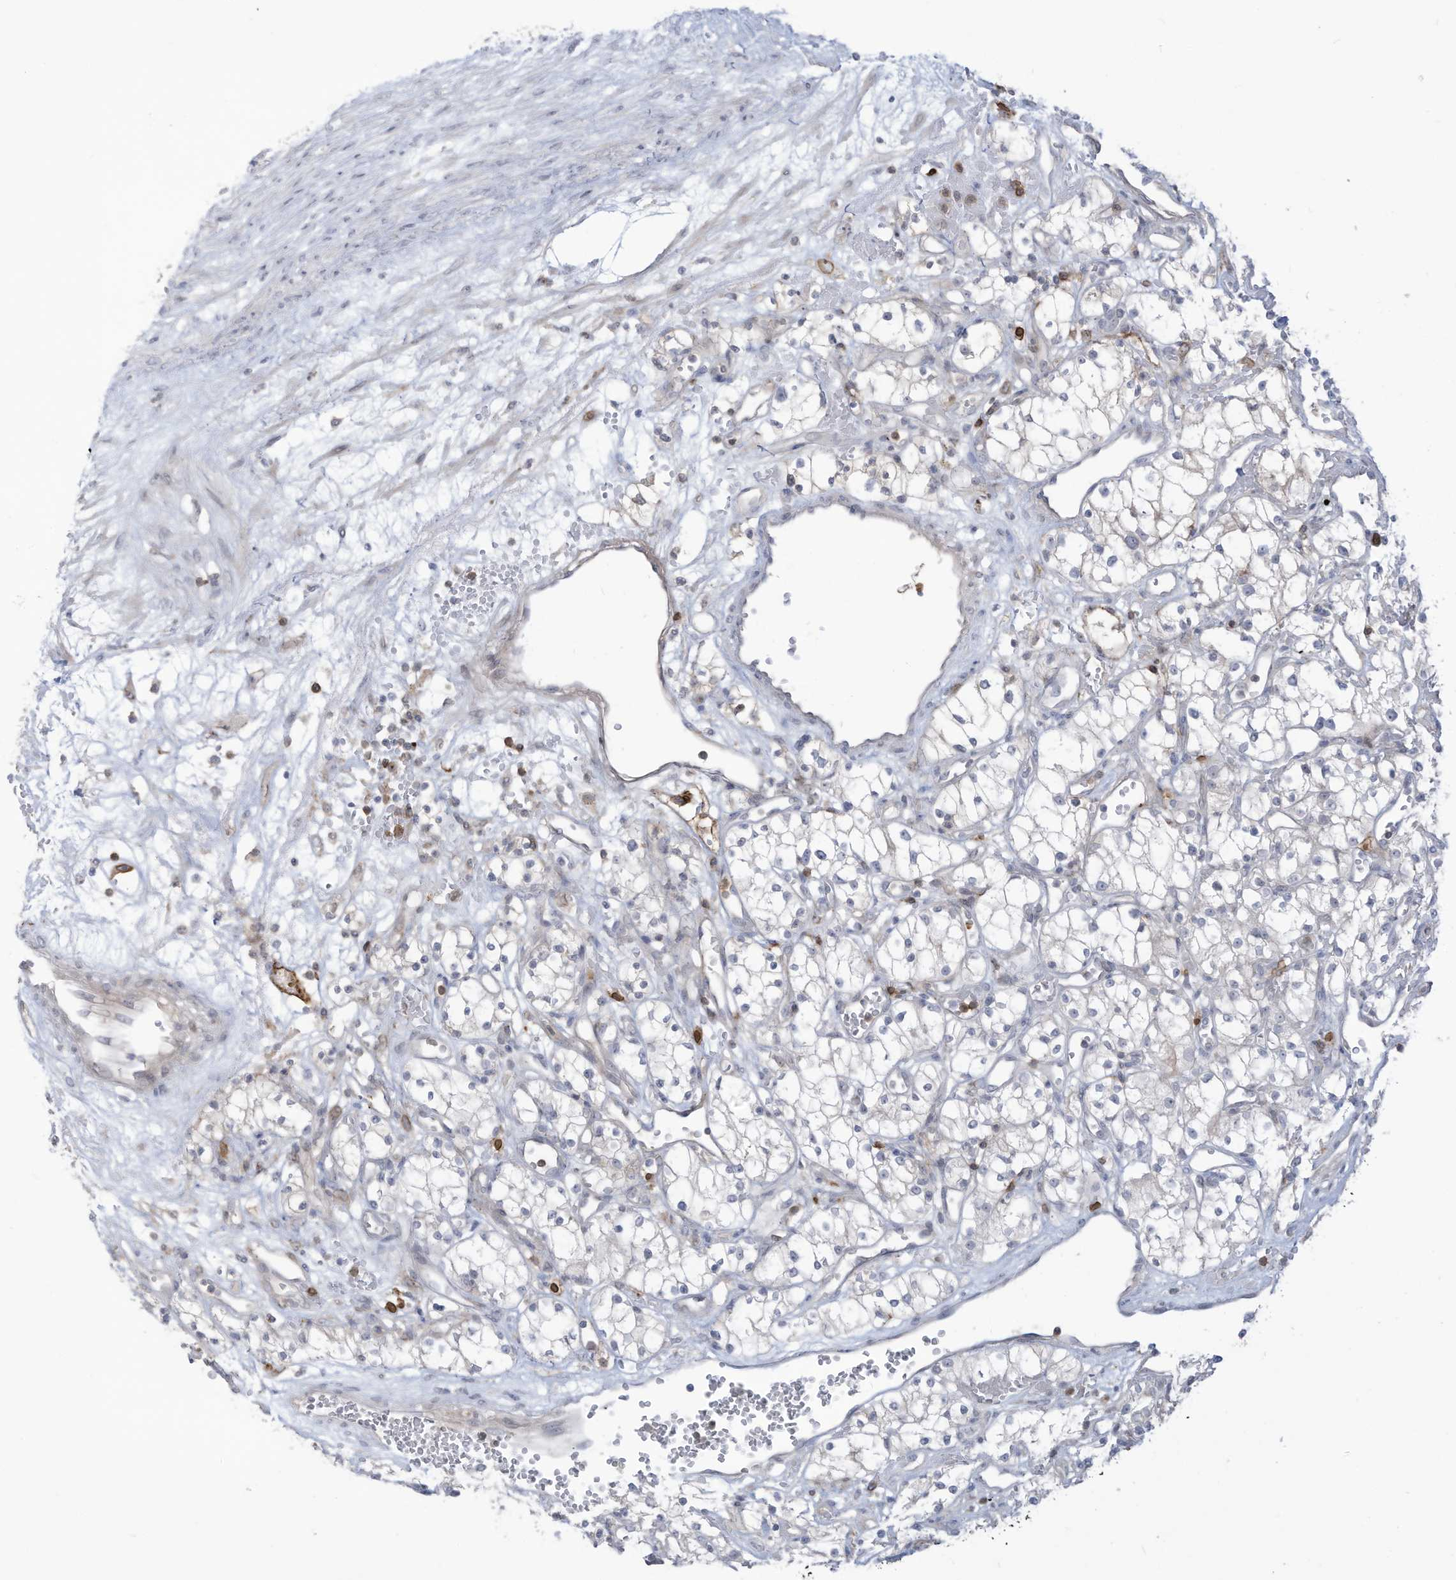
{"staining": {"intensity": "negative", "quantity": "none", "location": "none"}, "tissue": "renal cancer", "cell_type": "Tumor cells", "image_type": "cancer", "snomed": [{"axis": "morphology", "description": "Adenocarcinoma, NOS"}, {"axis": "topography", "description": "Kidney"}], "caption": "IHC micrograph of neoplastic tissue: human renal cancer (adenocarcinoma) stained with DAB (3,3'-diaminobenzidine) demonstrates no significant protein positivity in tumor cells. Brightfield microscopy of immunohistochemistry (IHC) stained with DAB (brown) and hematoxylin (blue), captured at high magnification.", "gene": "NOTO", "patient": {"sex": "male", "age": 59}}